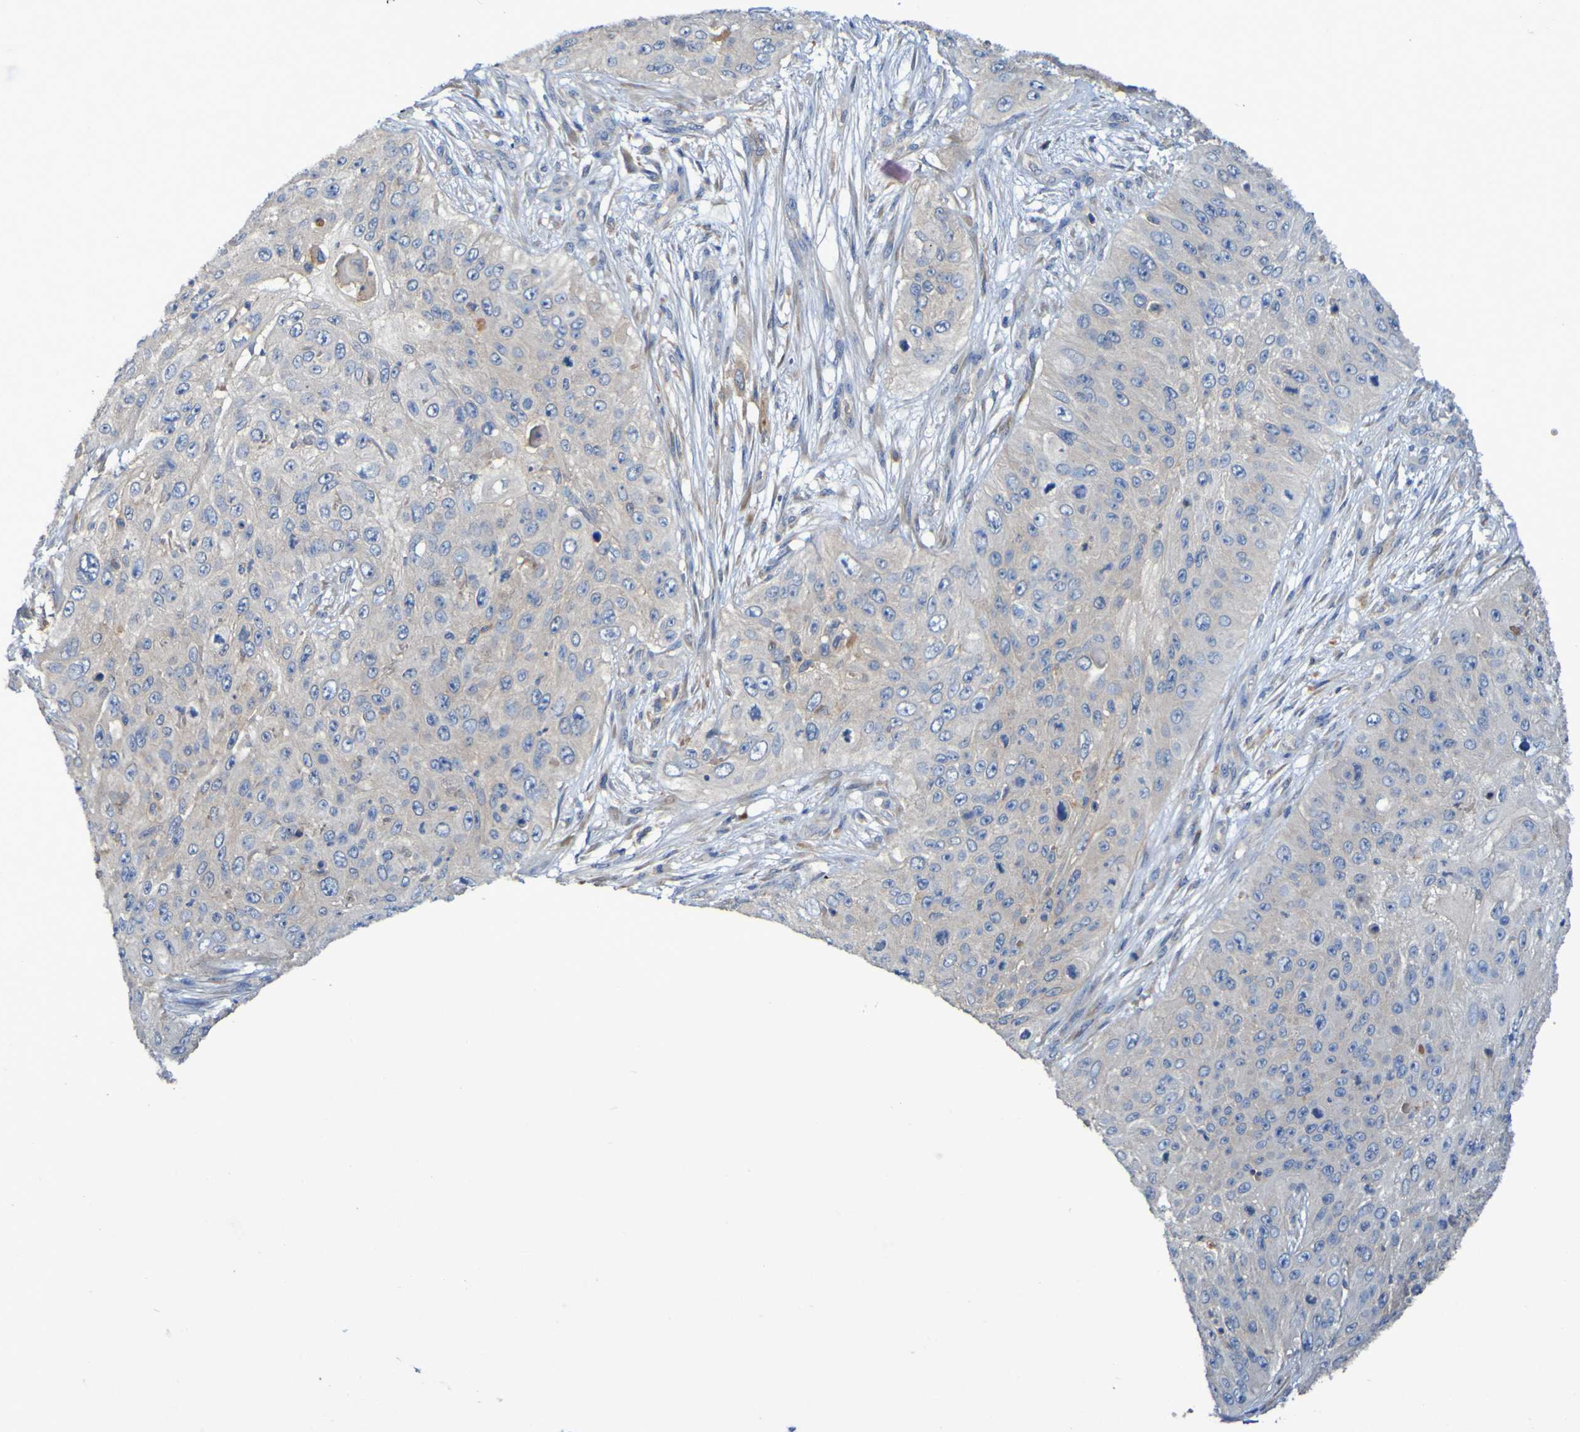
{"staining": {"intensity": "negative", "quantity": "none", "location": "none"}, "tissue": "skin cancer", "cell_type": "Tumor cells", "image_type": "cancer", "snomed": [{"axis": "morphology", "description": "Squamous cell carcinoma, NOS"}, {"axis": "topography", "description": "Skin"}], "caption": "This is a image of immunohistochemistry staining of skin cancer, which shows no staining in tumor cells. Nuclei are stained in blue.", "gene": "ARHGEF16", "patient": {"sex": "female", "age": 80}}